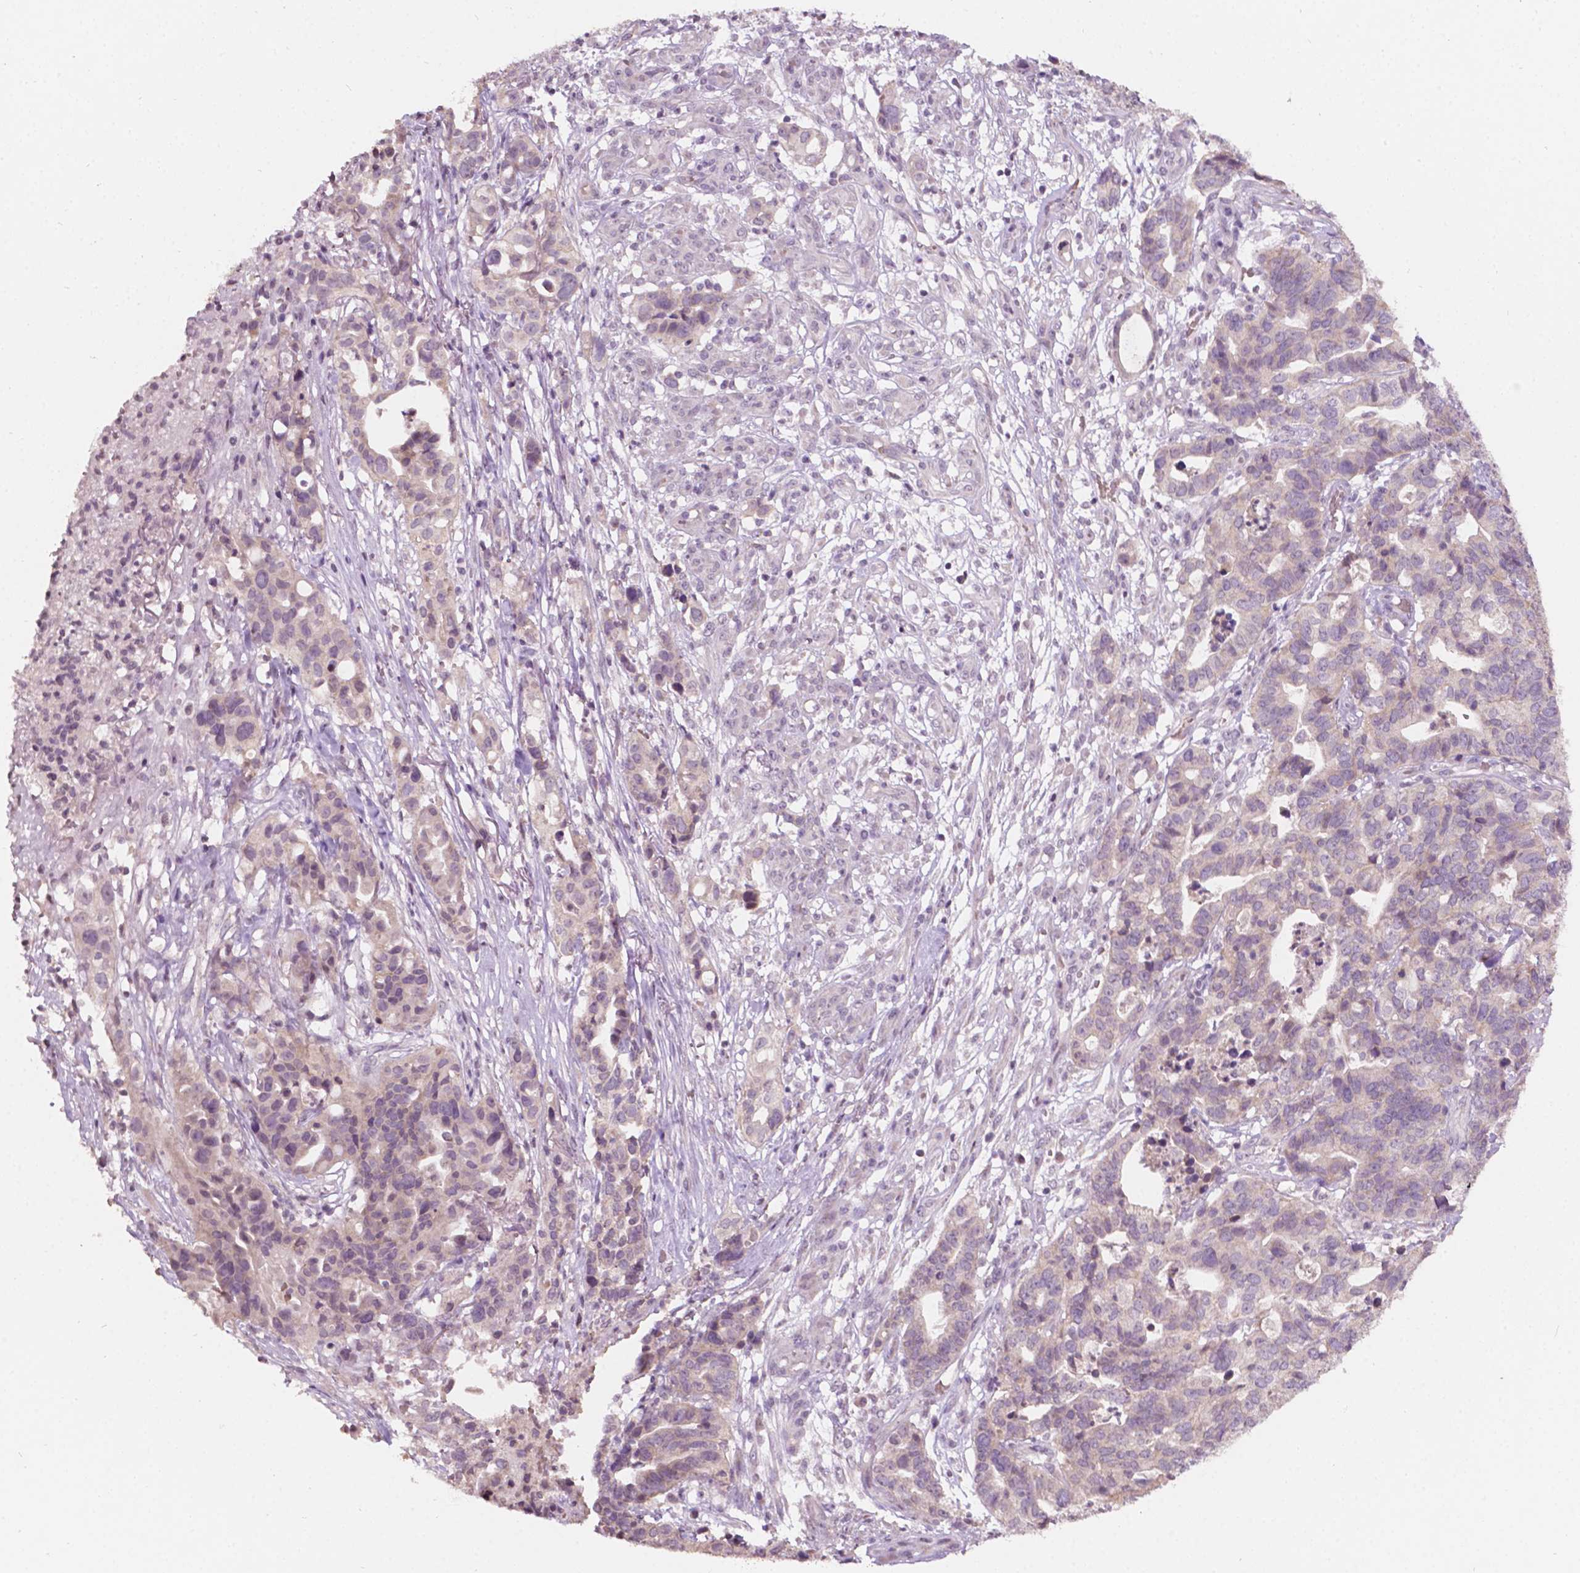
{"staining": {"intensity": "negative", "quantity": "none", "location": "none"}, "tissue": "stomach cancer", "cell_type": "Tumor cells", "image_type": "cancer", "snomed": [{"axis": "morphology", "description": "Adenocarcinoma, NOS"}, {"axis": "topography", "description": "Stomach, upper"}], "caption": "High magnification brightfield microscopy of stomach adenocarcinoma stained with DAB (3,3'-diaminobenzidine) (brown) and counterstained with hematoxylin (blue): tumor cells show no significant staining. (Brightfield microscopy of DAB immunohistochemistry at high magnification).", "gene": "NOS1AP", "patient": {"sex": "female", "age": 67}}